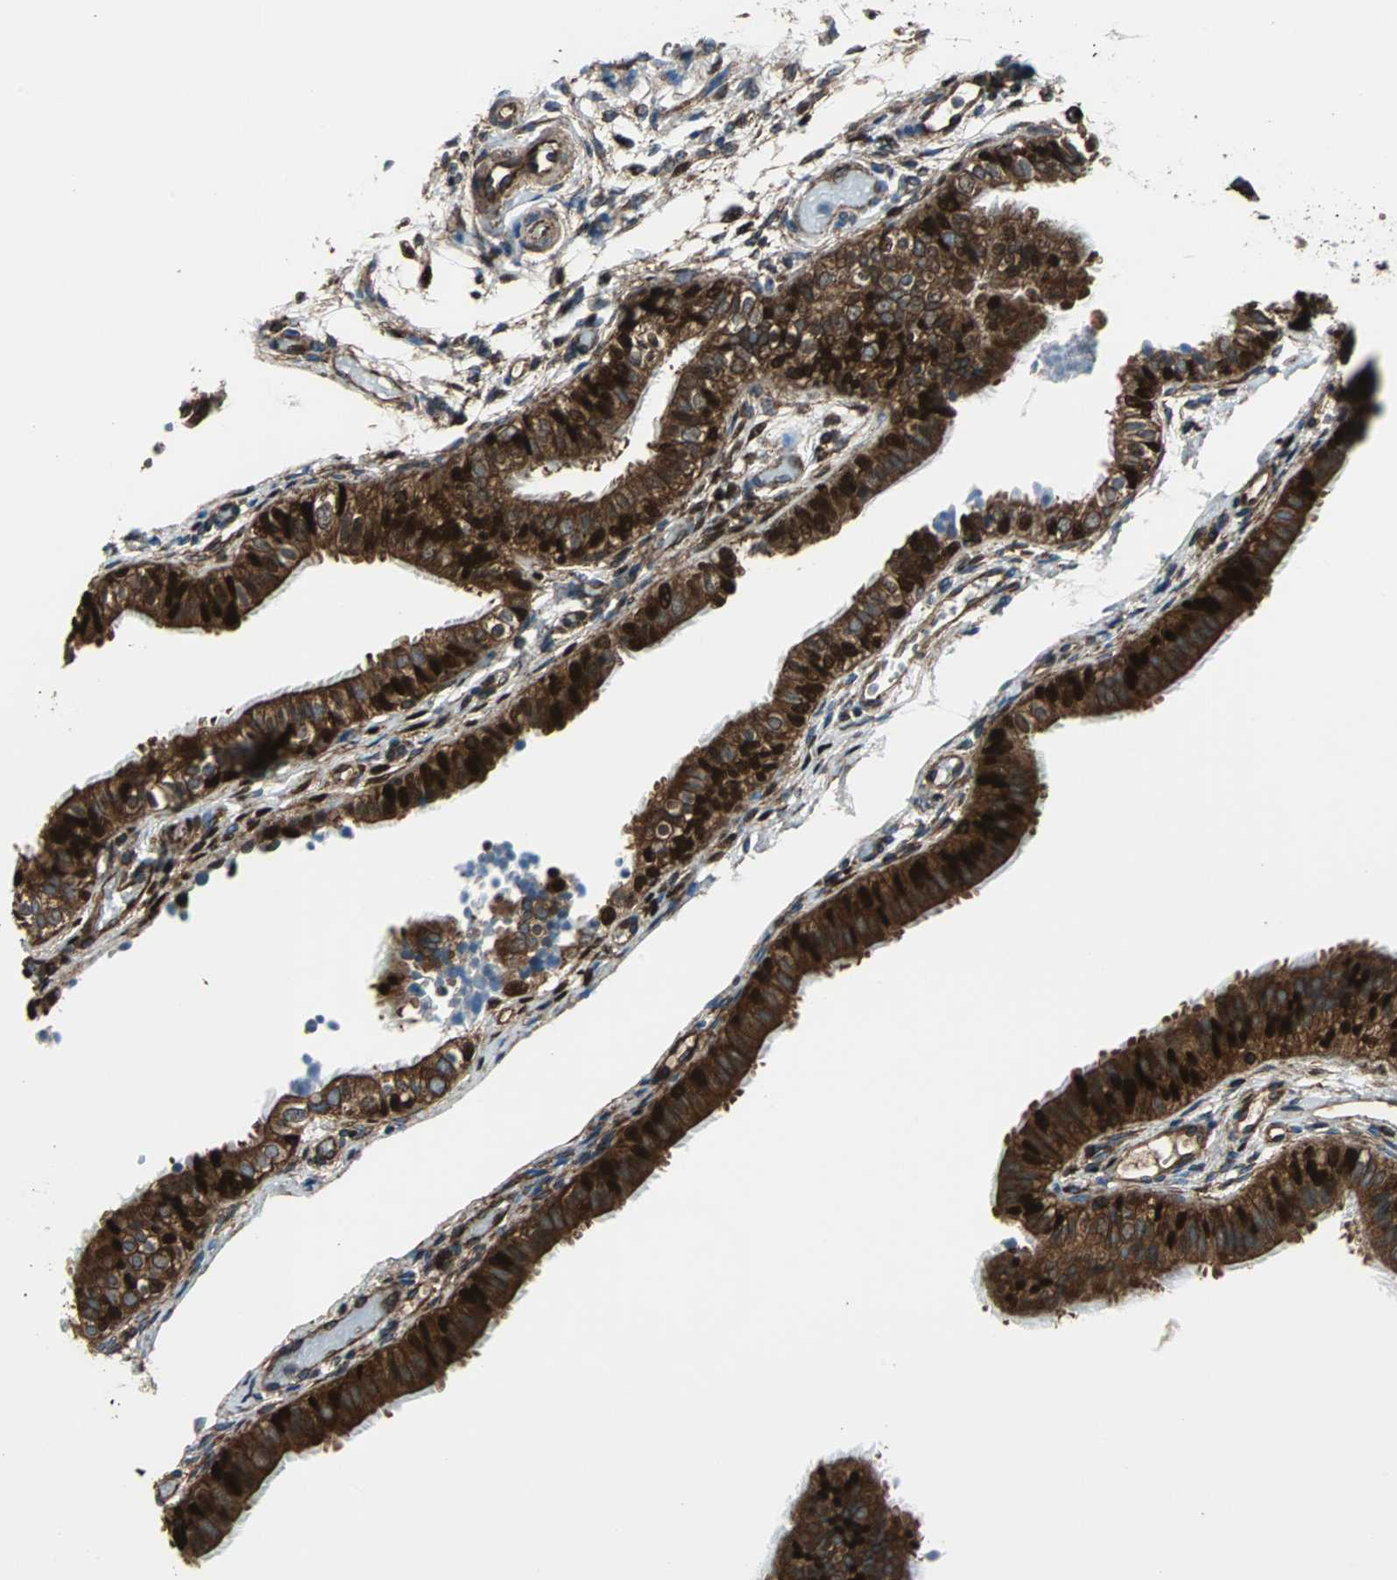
{"staining": {"intensity": "strong", "quantity": ">75%", "location": "cytoplasmic/membranous"}, "tissue": "fallopian tube", "cell_type": "Glandular cells", "image_type": "normal", "snomed": [{"axis": "morphology", "description": "Normal tissue, NOS"}, {"axis": "morphology", "description": "Dermoid, NOS"}, {"axis": "topography", "description": "Fallopian tube"}], "caption": "IHC of normal human fallopian tube shows high levels of strong cytoplasmic/membranous expression in about >75% of glandular cells. (DAB (3,3'-diaminobenzidine) IHC with brightfield microscopy, high magnification).", "gene": "RELA", "patient": {"sex": "female", "age": 33}}